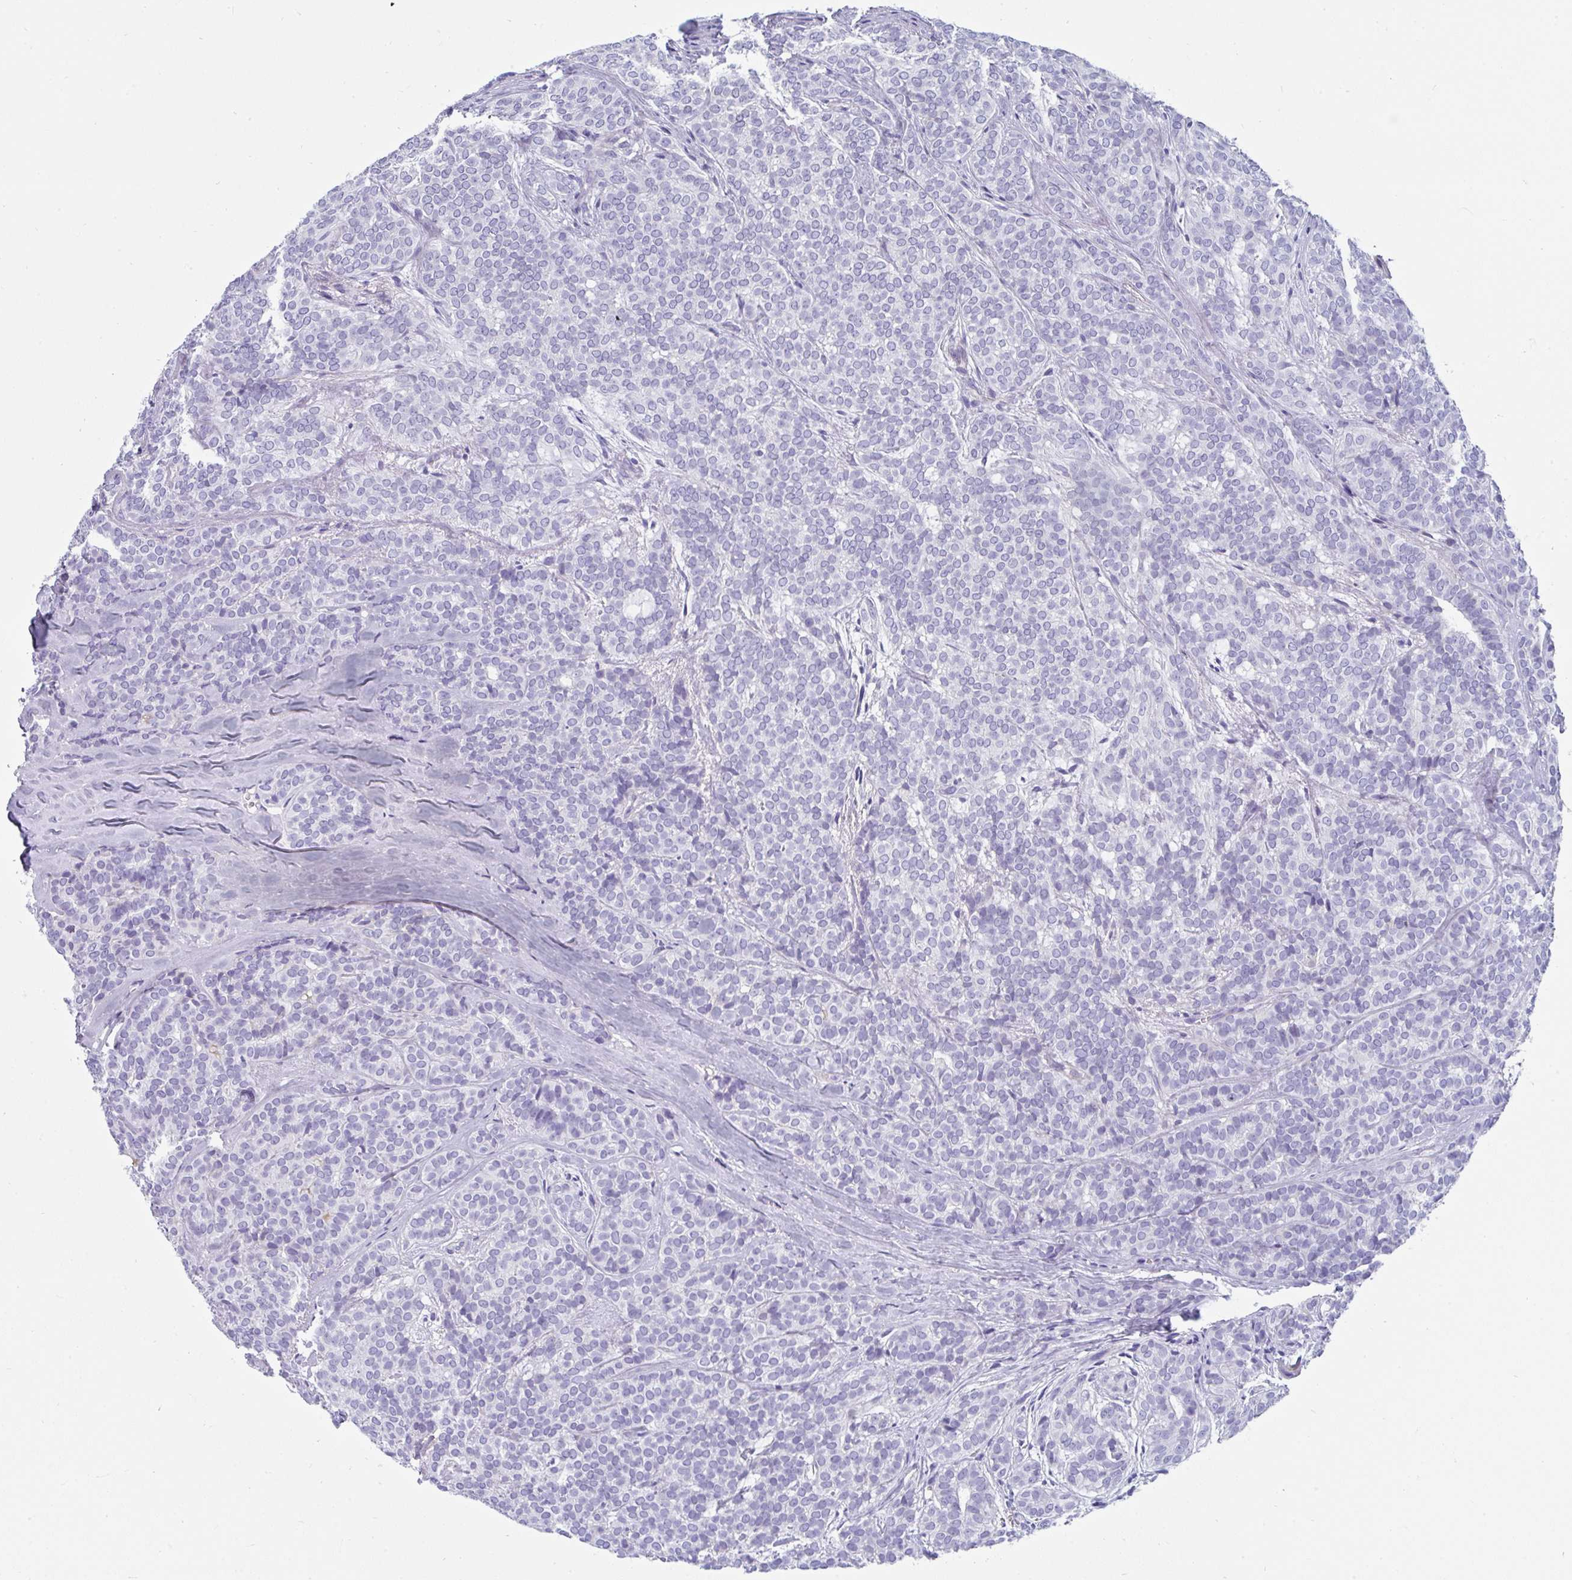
{"staining": {"intensity": "negative", "quantity": "none", "location": "none"}, "tissue": "head and neck cancer", "cell_type": "Tumor cells", "image_type": "cancer", "snomed": [{"axis": "morphology", "description": "Normal tissue, NOS"}, {"axis": "morphology", "description": "Adenocarcinoma, NOS"}, {"axis": "topography", "description": "Oral tissue"}, {"axis": "topography", "description": "Head-Neck"}], "caption": "Tumor cells show no significant expression in adenocarcinoma (head and neck). Brightfield microscopy of immunohistochemistry (IHC) stained with DAB (brown) and hematoxylin (blue), captured at high magnification.", "gene": "MGAM2", "patient": {"sex": "female", "age": 57}}